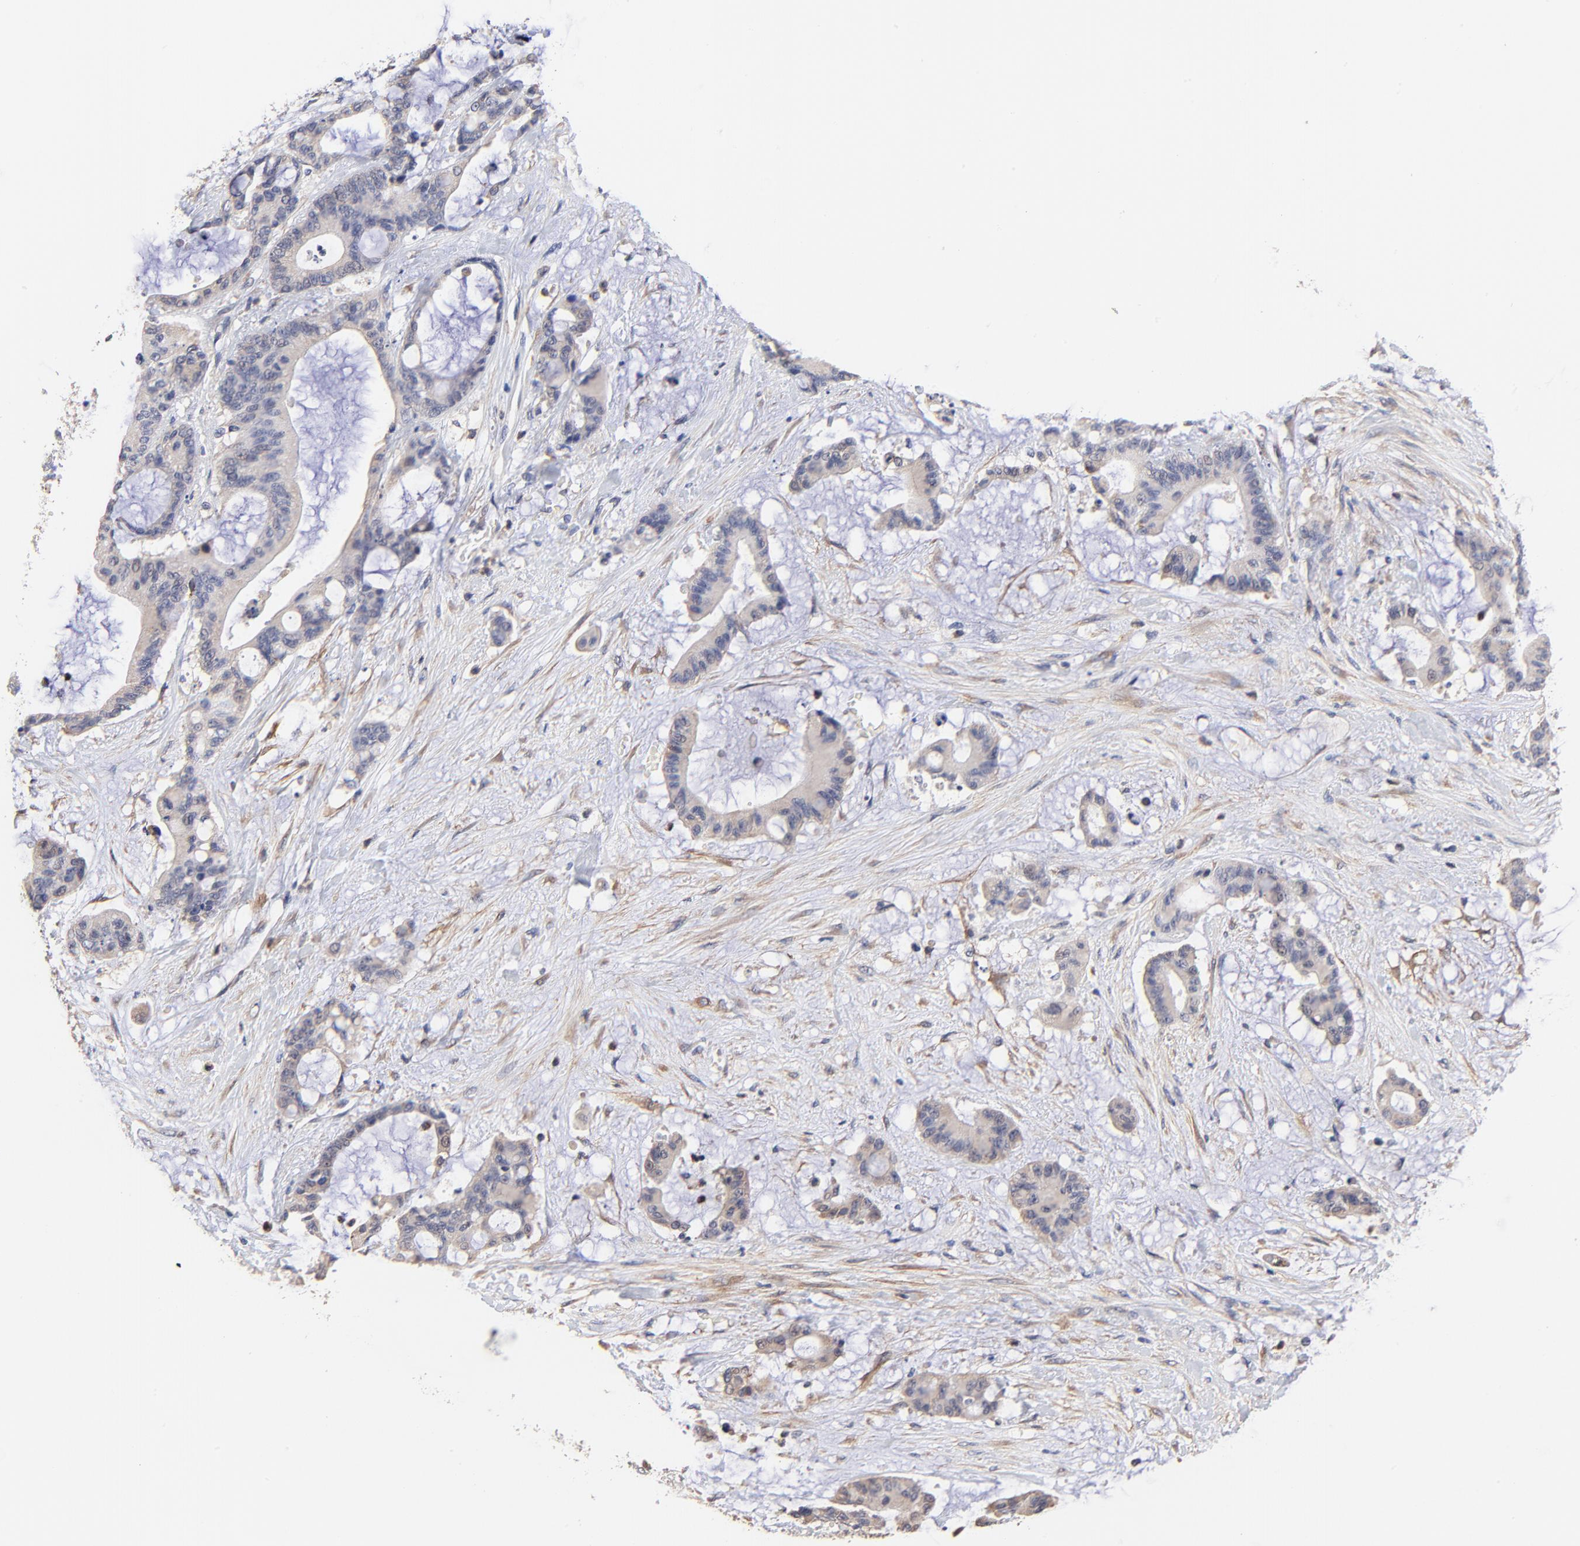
{"staining": {"intensity": "weak", "quantity": ">75%", "location": "cytoplasmic/membranous"}, "tissue": "liver cancer", "cell_type": "Tumor cells", "image_type": "cancer", "snomed": [{"axis": "morphology", "description": "Cholangiocarcinoma"}, {"axis": "topography", "description": "Liver"}], "caption": "IHC (DAB (3,3'-diaminobenzidine)) staining of cholangiocarcinoma (liver) shows weak cytoplasmic/membranous protein staining in about >75% of tumor cells.", "gene": "PTK7", "patient": {"sex": "female", "age": 73}}